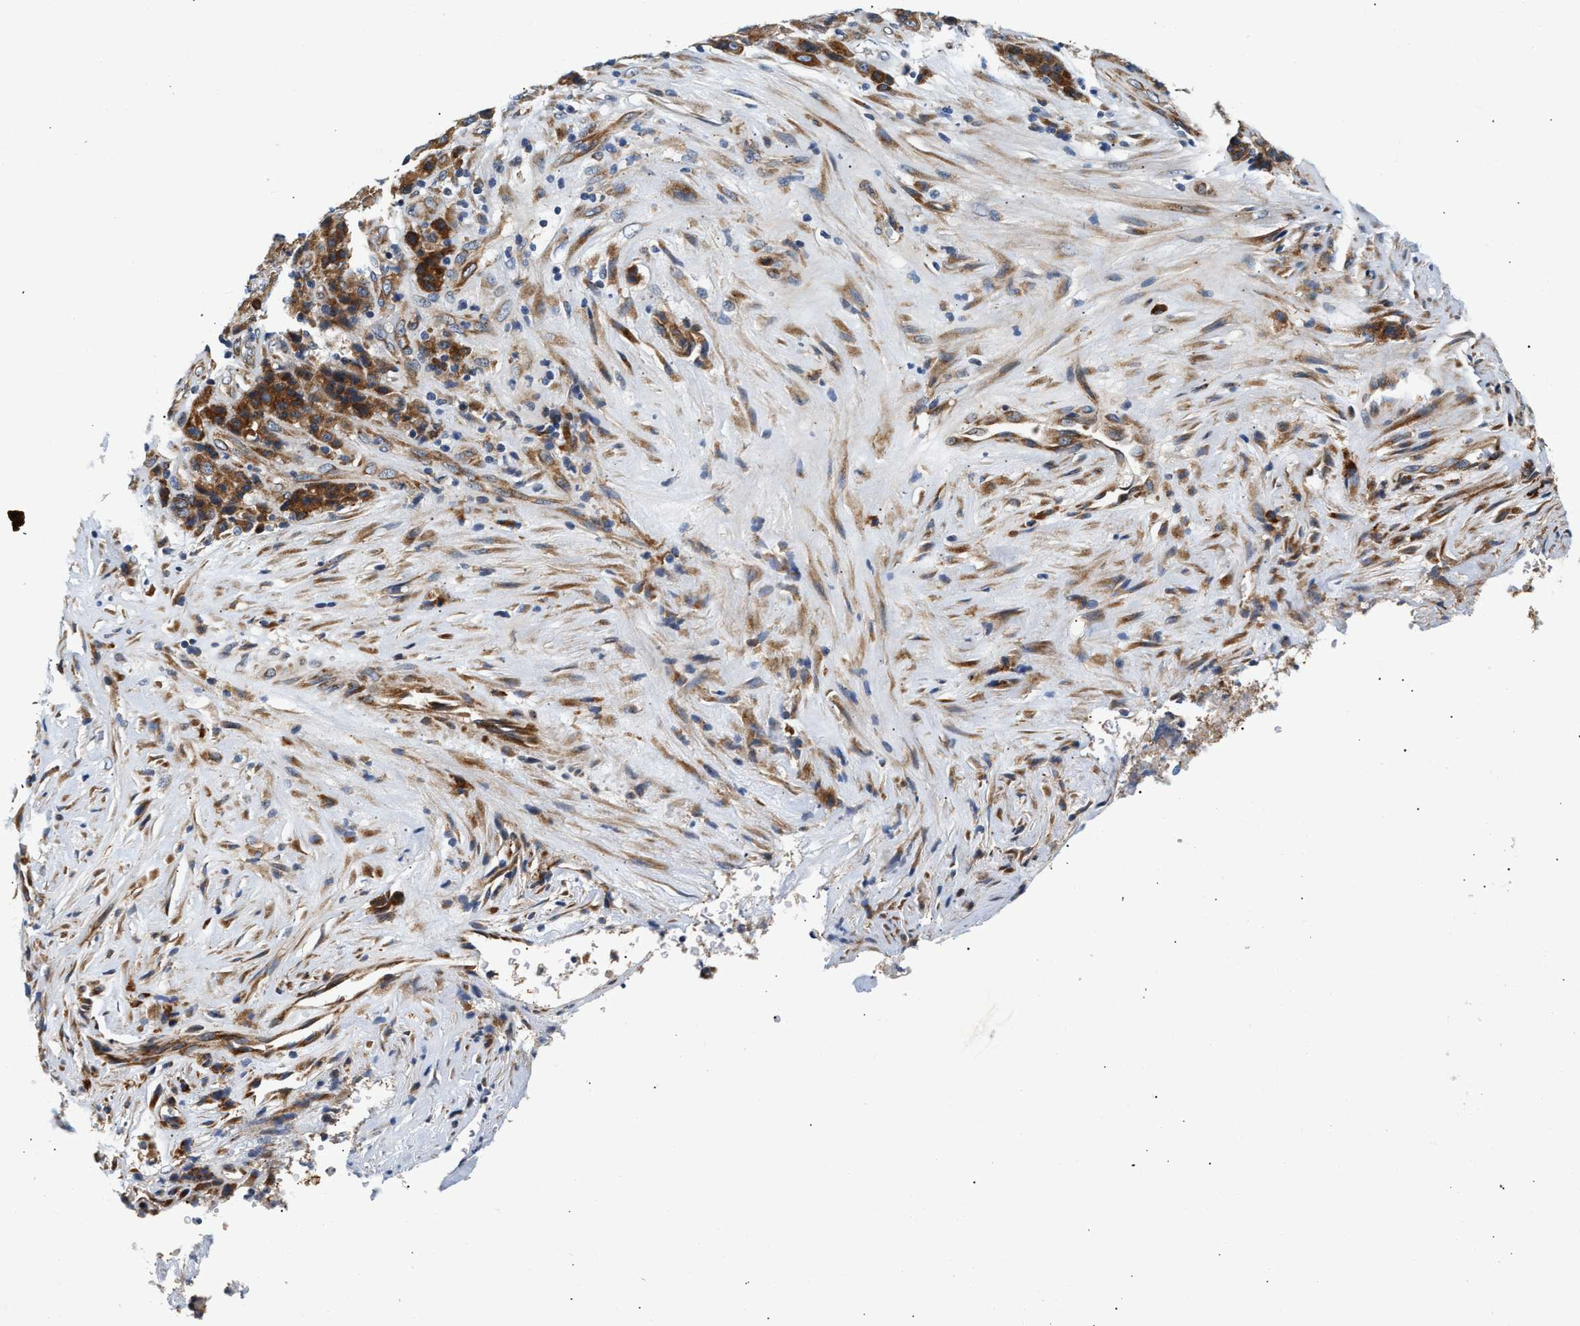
{"staining": {"intensity": "moderate", "quantity": ">75%", "location": "cytoplasmic/membranous"}, "tissue": "stomach cancer", "cell_type": "Tumor cells", "image_type": "cancer", "snomed": [{"axis": "morphology", "description": "Adenocarcinoma, NOS"}, {"axis": "topography", "description": "Stomach"}], "caption": "The micrograph exhibits a brown stain indicating the presence of a protein in the cytoplasmic/membranous of tumor cells in stomach adenocarcinoma.", "gene": "IFT74", "patient": {"sex": "female", "age": 73}}